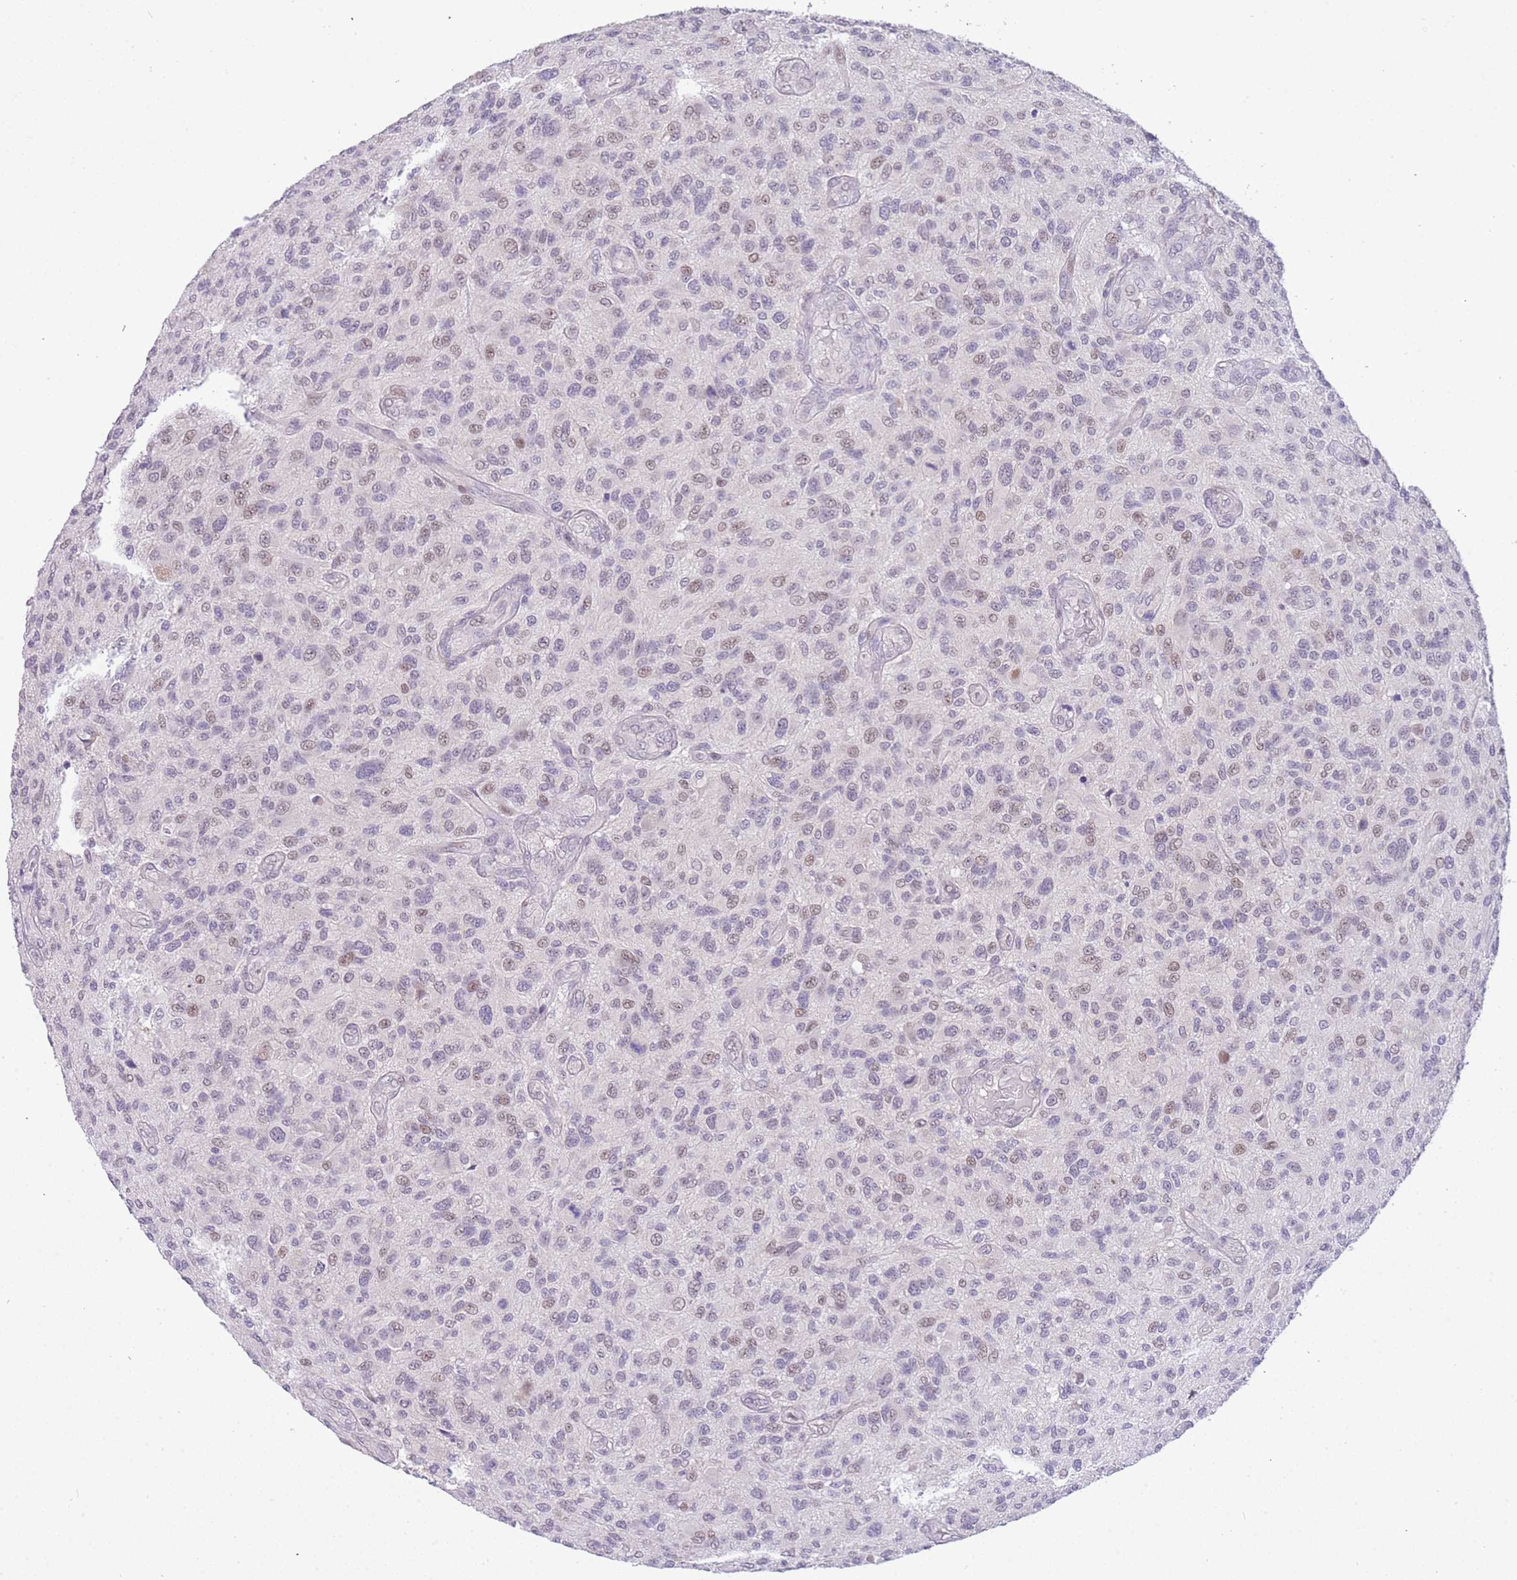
{"staining": {"intensity": "weak", "quantity": "25%-75%", "location": "nuclear"}, "tissue": "glioma", "cell_type": "Tumor cells", "image_type": "cancer", "snomed": [{"axis": "morphology", "description": "Glioma, malignant, High grade"}, {"axis": "topography", "description": "Brain"}], "caption": "High-grade glioma (malignant) was stained to show a protein in brown. There is low levels of weak nuclear staining in approximately 25%-75% of tumor cells.", "gene": "MAGEF1", "patient": {"sex": "male", "age": 47}}